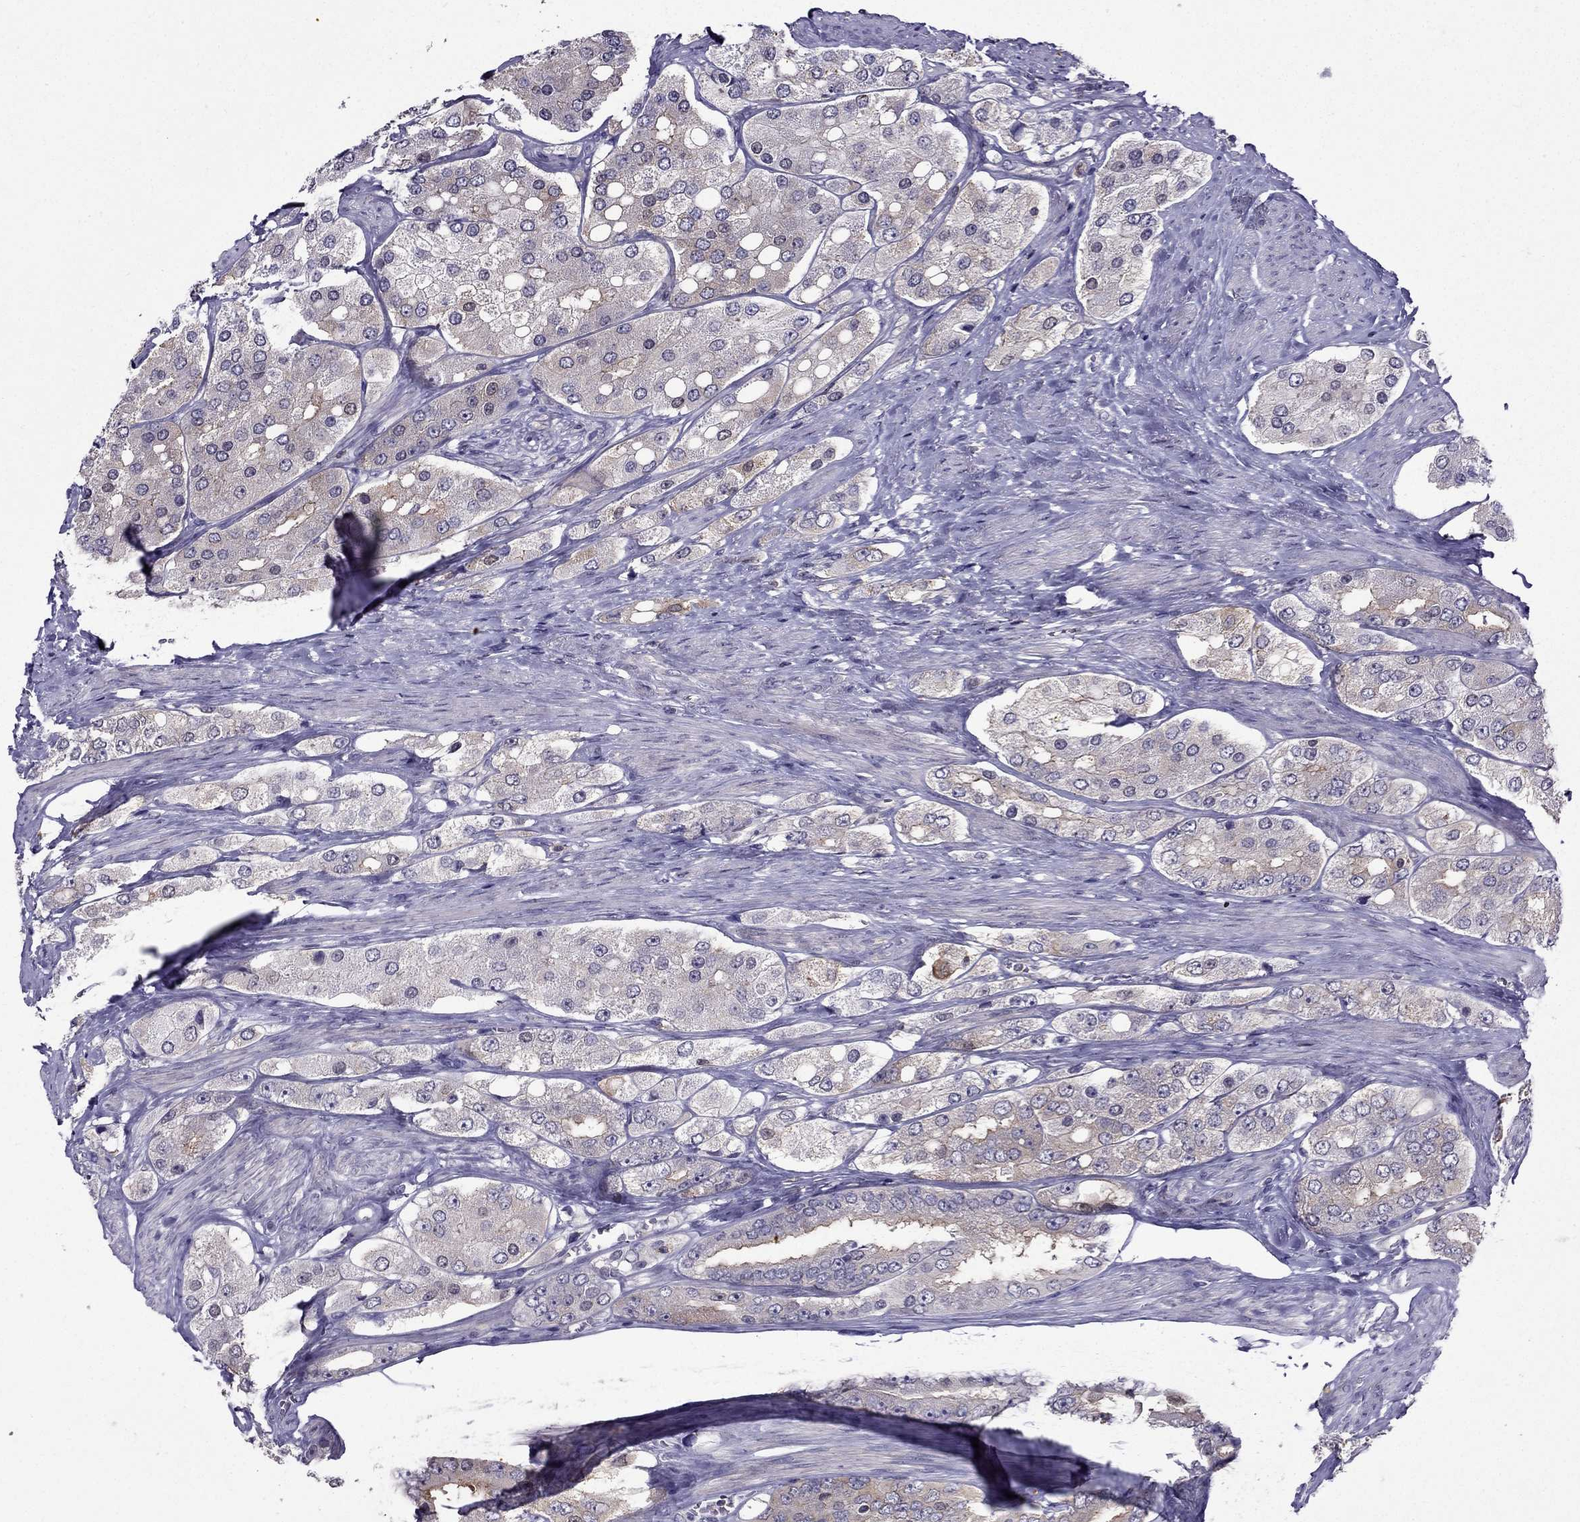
{"staining": {"intensity": "negative", "quantity": "none", "location": "none"}, "tissue": "prostate cancer", "cell_type": "Tumor cells", "image_type": "cancer", "snomed": [{"axis": "morphology", "description": "Adenocarcinoma, Low grade"}, {"axis": "topography", "description": "Prostate"}], "caption": "There is no significant expression in tumor cells of prostate low-grade adenocarcinoma.", "gene": "AAK1", "patient": {"sex": "male", "age": 69}}